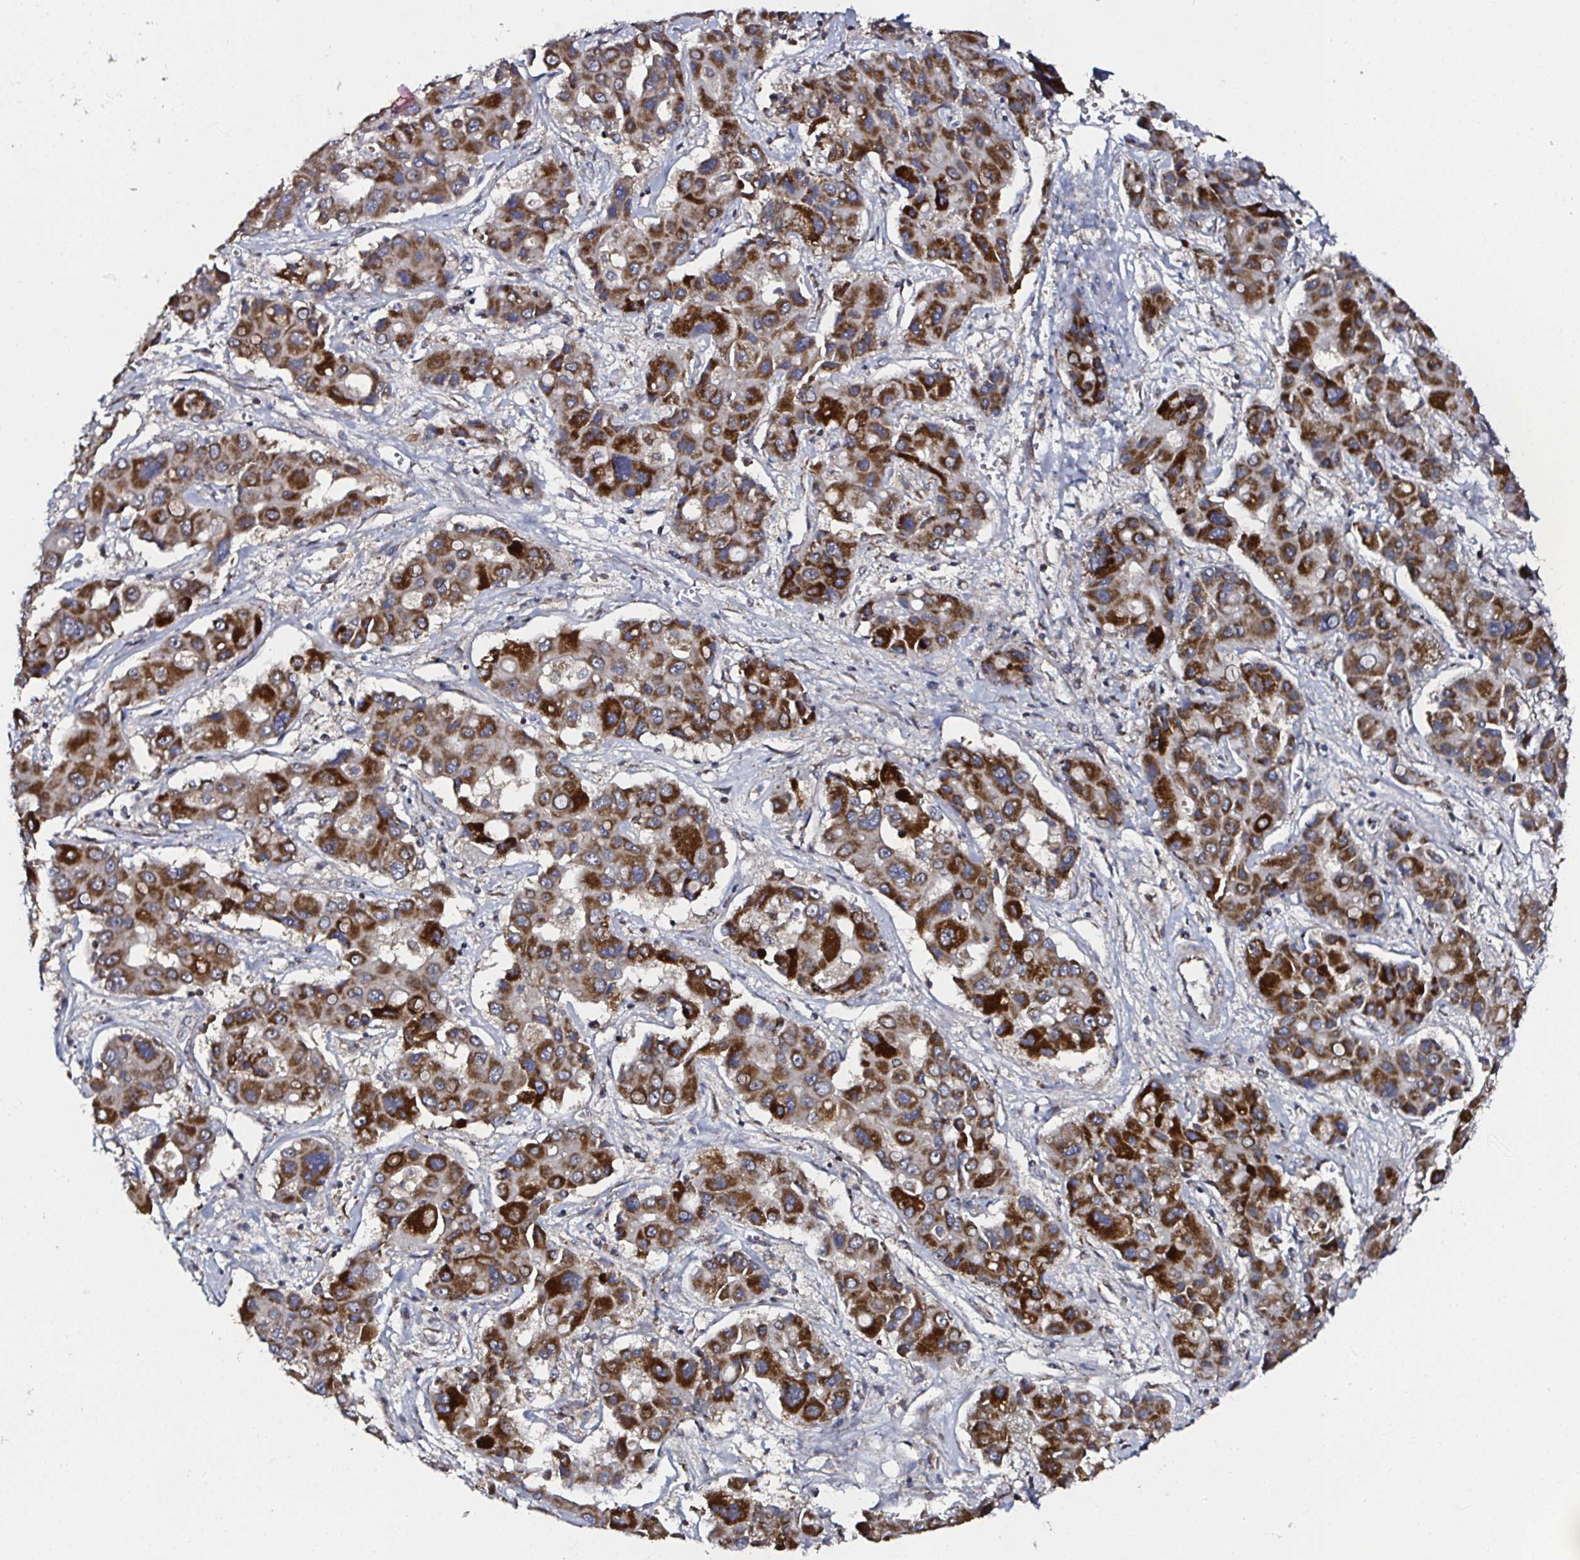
{"staining": {"intensity": "strong", "quantity": ">75%", "location": "cytoplasmic/membranous"}, "tissue": "liver cancer", "cell_type": "Tumor cells", "image_type": "cancer", "snomed": [{"axis": "morphology", "description": "Cholangiocarcinoma"}, {"axis": "topography", "description": "Liver"}], "caption": "Tumor cells display high levels of strong cytoplasmic/membranous staining in approximately >75% of cells in liver cancer (cholangiocarcinoma).", "gene": "ATAD3B", "patient": {"sex": "male", "age": 67}}